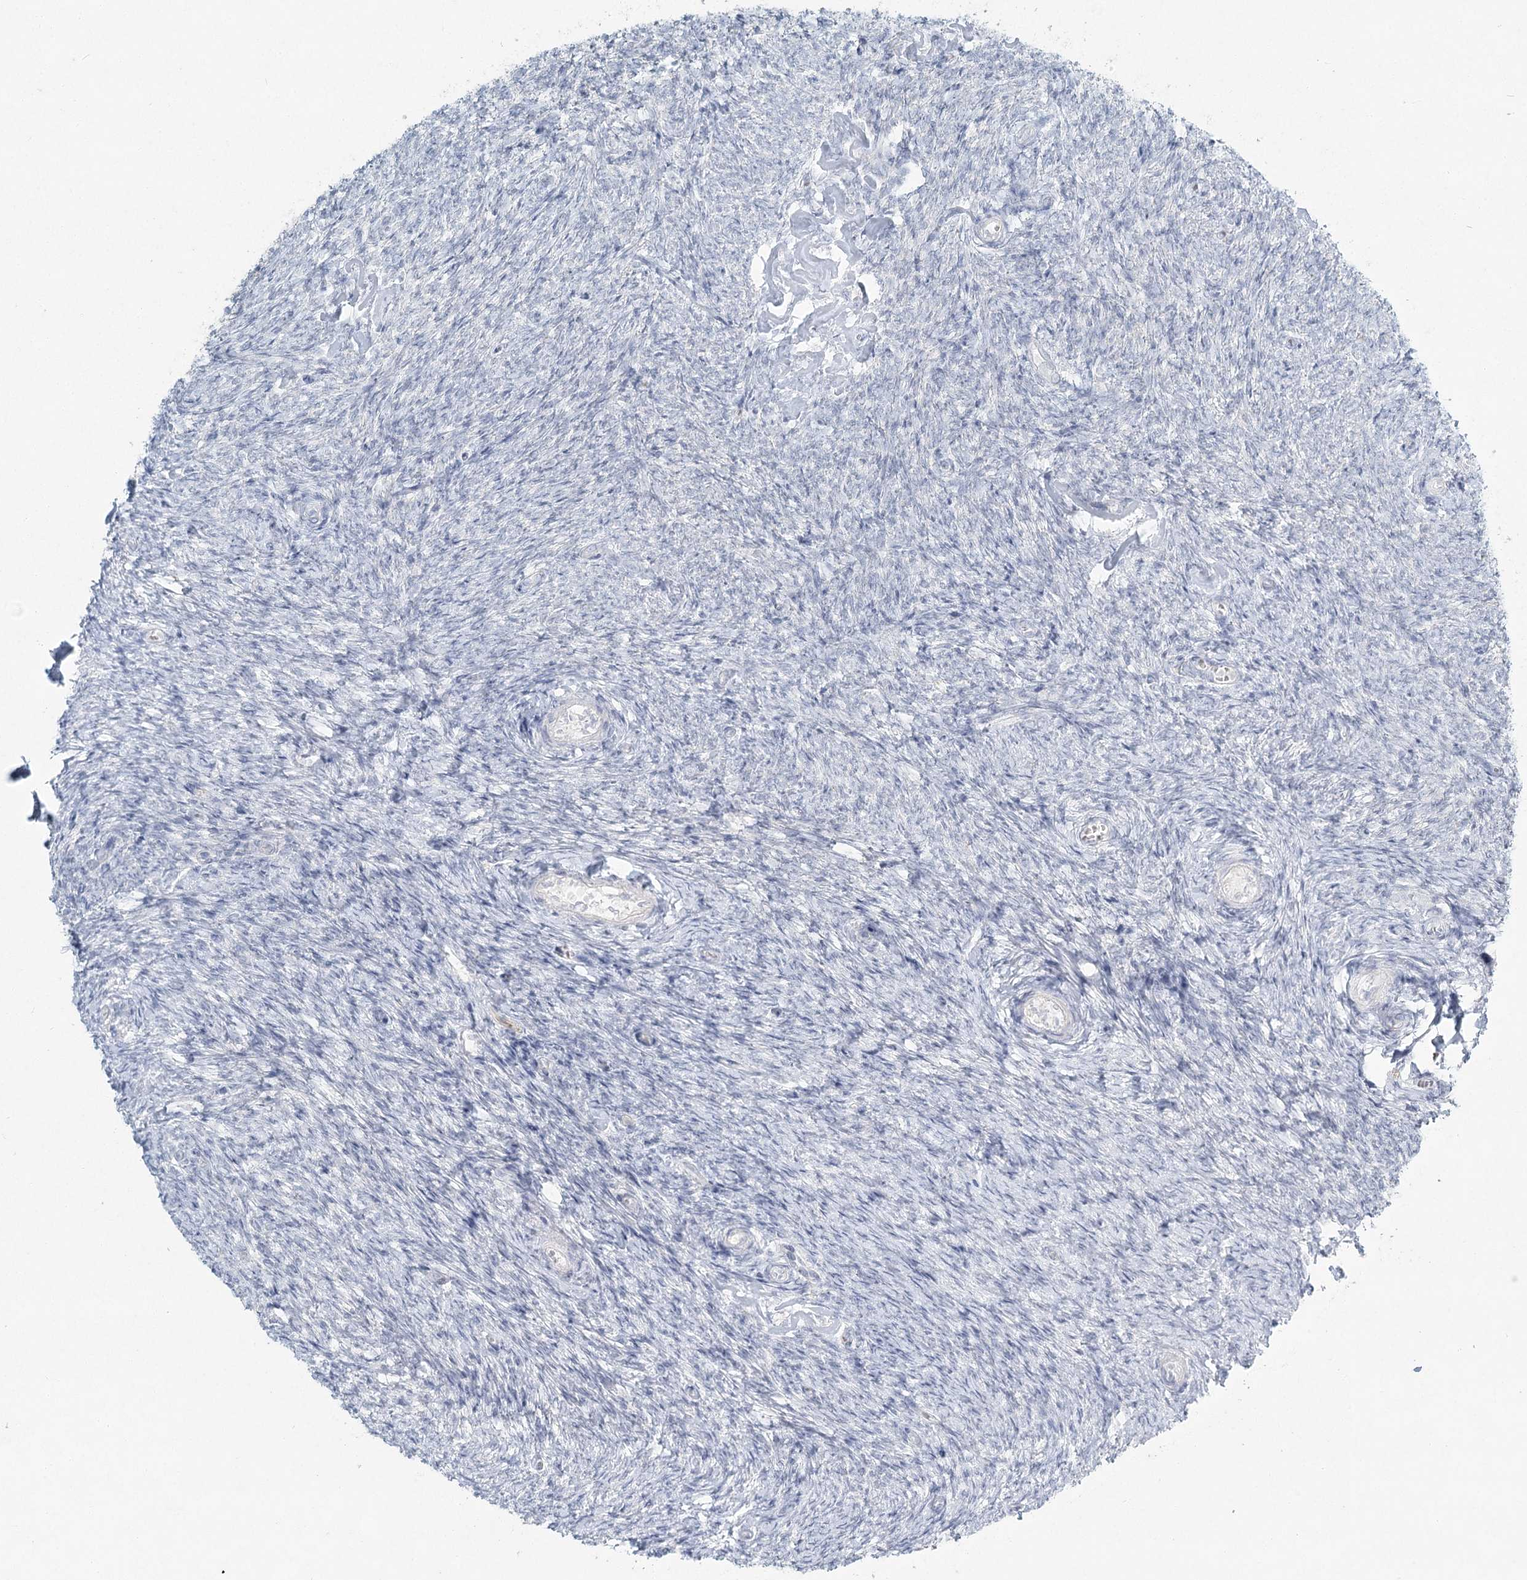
{"staining": {"intensity": "negative", "quantity": "none", "location": "none"}, "tissue": "ovary", "cell_type": "Ovarian stroma cells", "image_type": "normal", "snomed": [{"axis": "morphology", "description": "Normal tissue, NOS"}, {"axis": "topography", "description": "Ovary"}], "caption": "Human ovary stained for a protein using IHC shows no expression in ovarian stroma cells.", "gene": "LRP2BP", "patient": {"sex": "female", "age": 44}}